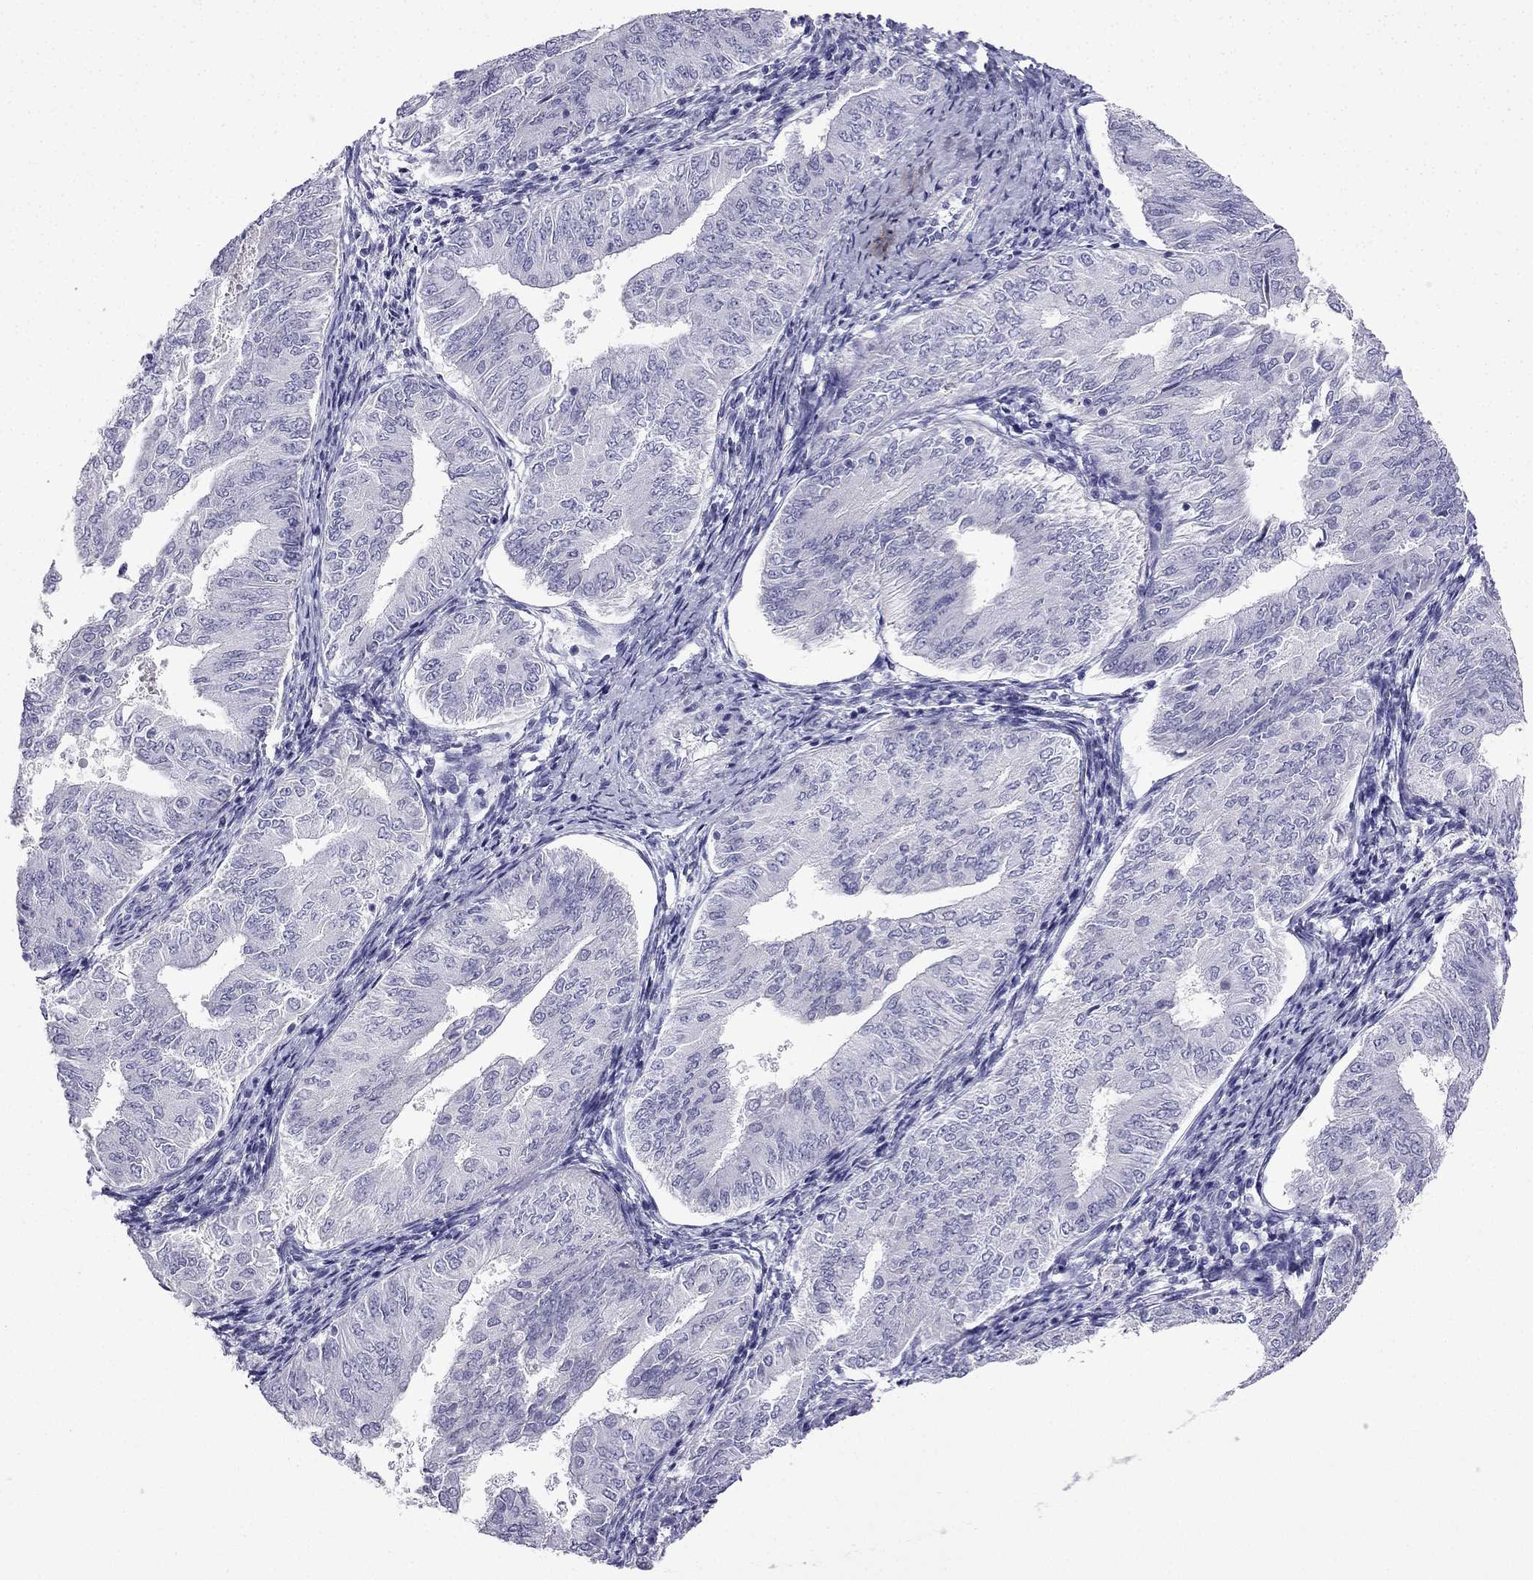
{"staining": {"intensity": "negative", "quantity": "none", "location": "none"}, "tissue": "endometrial cancer", "cell_type": "Tumor cells", "image_type": "cancer", "snomed": [{"axis": "morphology", "description": "Adenocarcinoma, NOS"}, {"axis": "topography", "description": "Endometrium"}], "caption": "A high-resolution micrograph shows immunohistochemistry staining of endometrial cancer (adenocarcinoma), which displays no significant expression in tumor cells.", "gene": "NPTX1", "patient": {"sex": "female", "age": 53}}